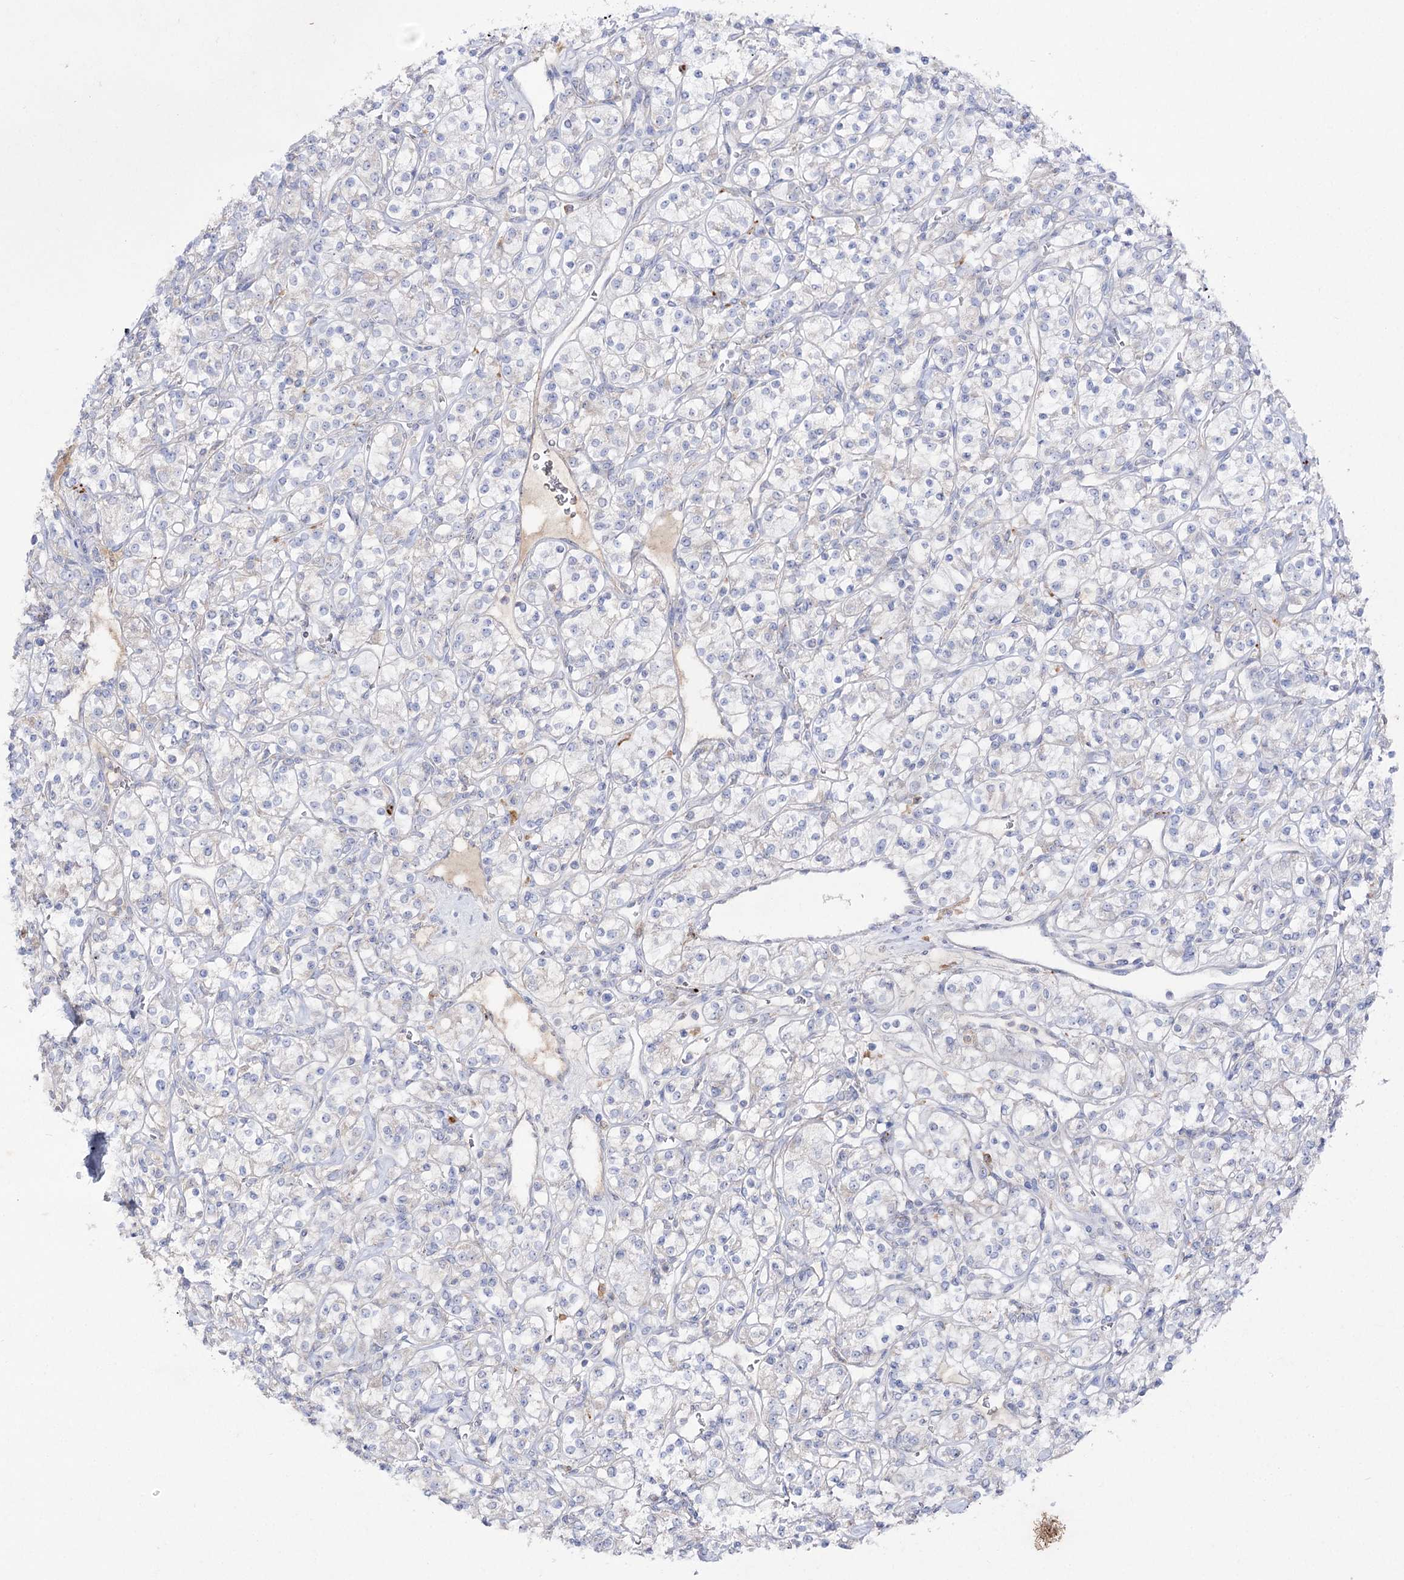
{"staining": {"intensity": "negative", "quantity": "none", "location": "none"}, "tissue": "renal cancer", "cell_type": "Tumor cells", "image_type": "cancer", "snomed": [{"axis": "morphology", "description": "Adenocarcinoma, NOS"}, {"axis": "topography", "description": "Kidney"}], "caption": "The image demonstrates no significant positivity in tumor cells of renal adenocarcinoma.", "gene": "NAGLU", "patient": {"sex": "male", "age": 77}}